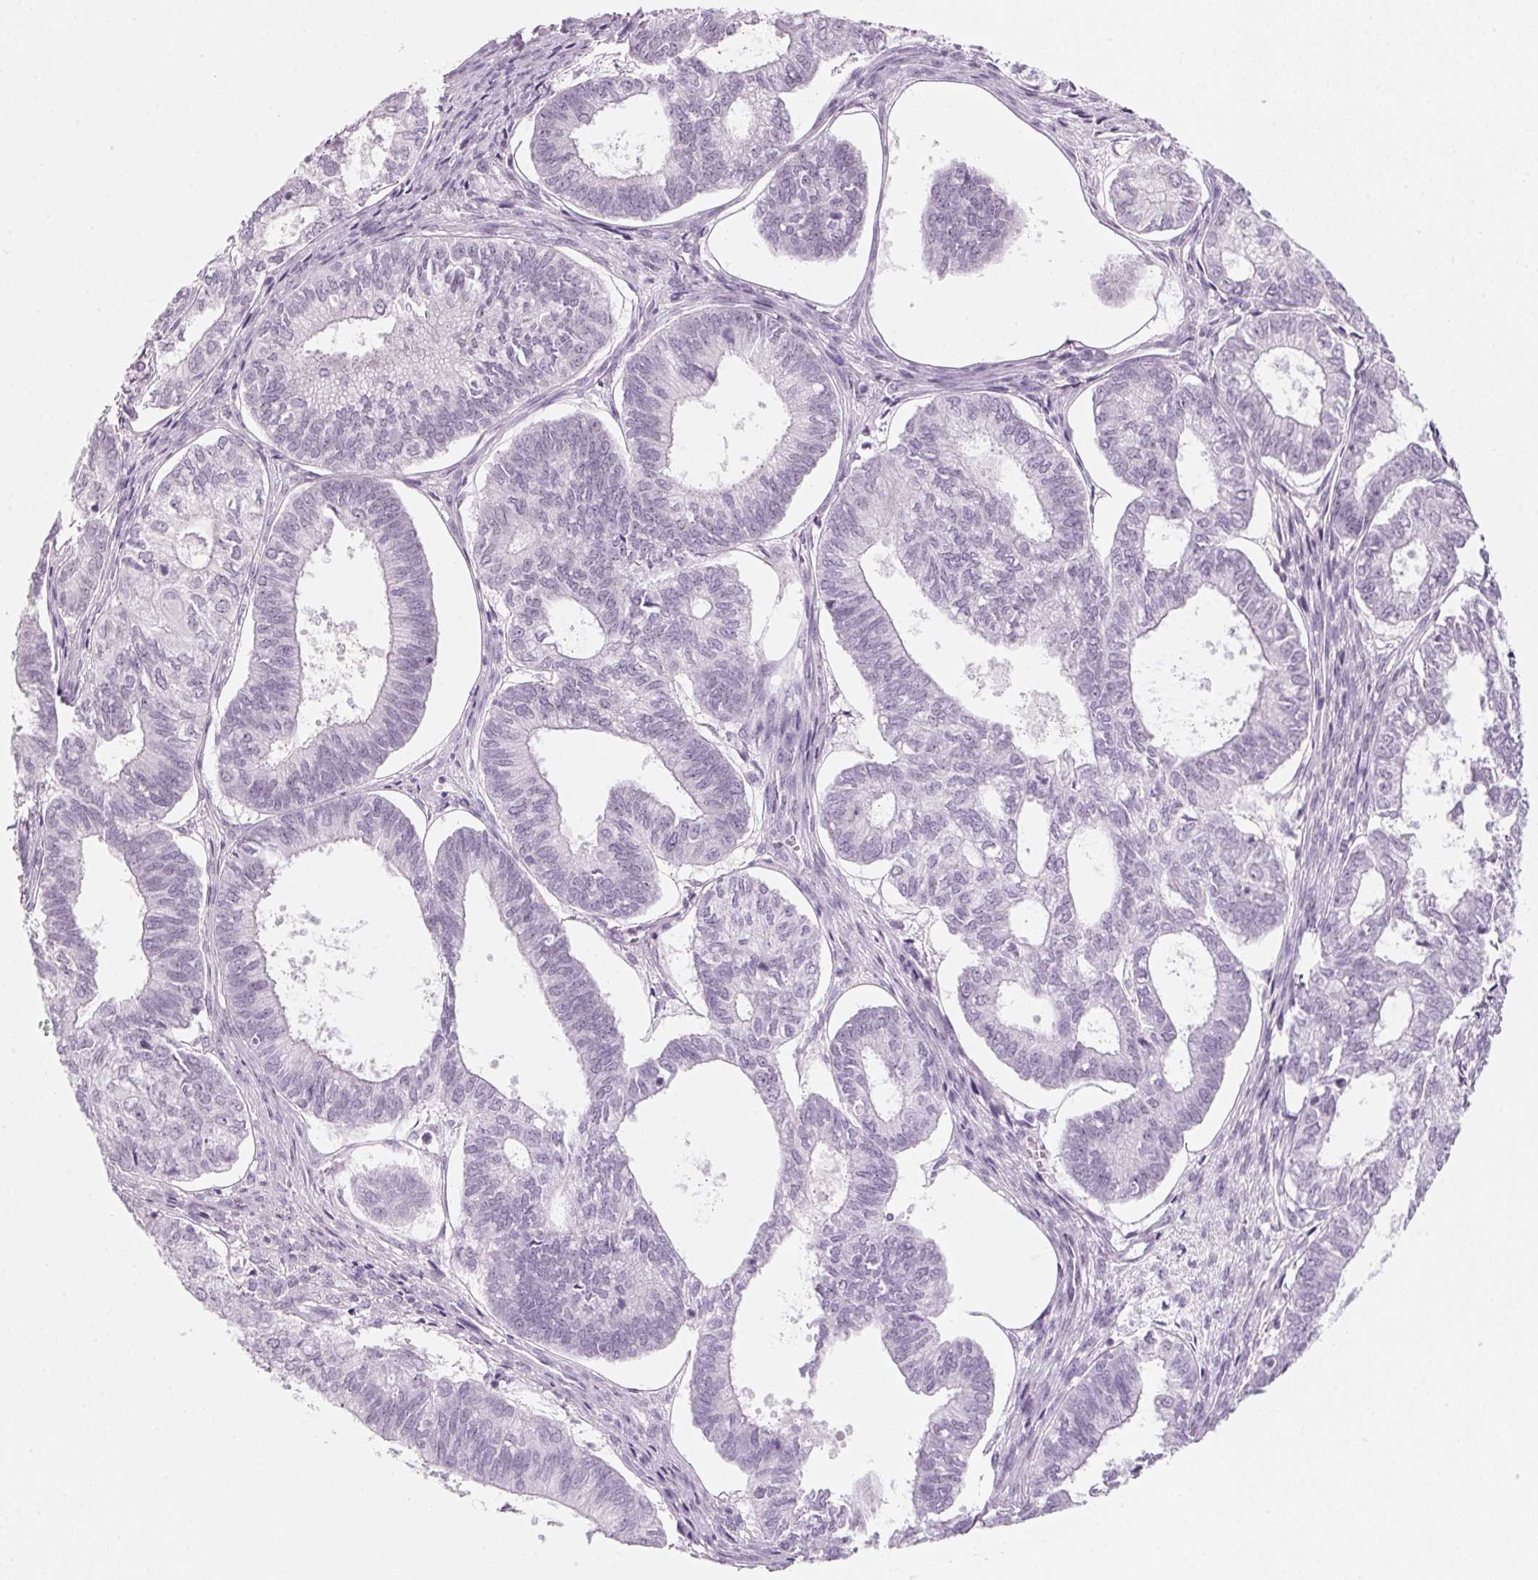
{"staining": {"intensity": "negative", "quantity": "none", "location": "none"}, "tissue": "ovarian cancer", "cell_type": "Tumor cells", "image_type": "cancer", "snomed": [{"axis": "morphology", "description": "Carcinoma, endometroid"}, {"axis": "topography", "description": "Ovary"}], "caption": "The photomicrograph shows no staining of tumor cells in ovarian cancer (endometroid carcinoma).", "gene": "DNTTIP2", "patient": {"sex": "female", "age": 64}}